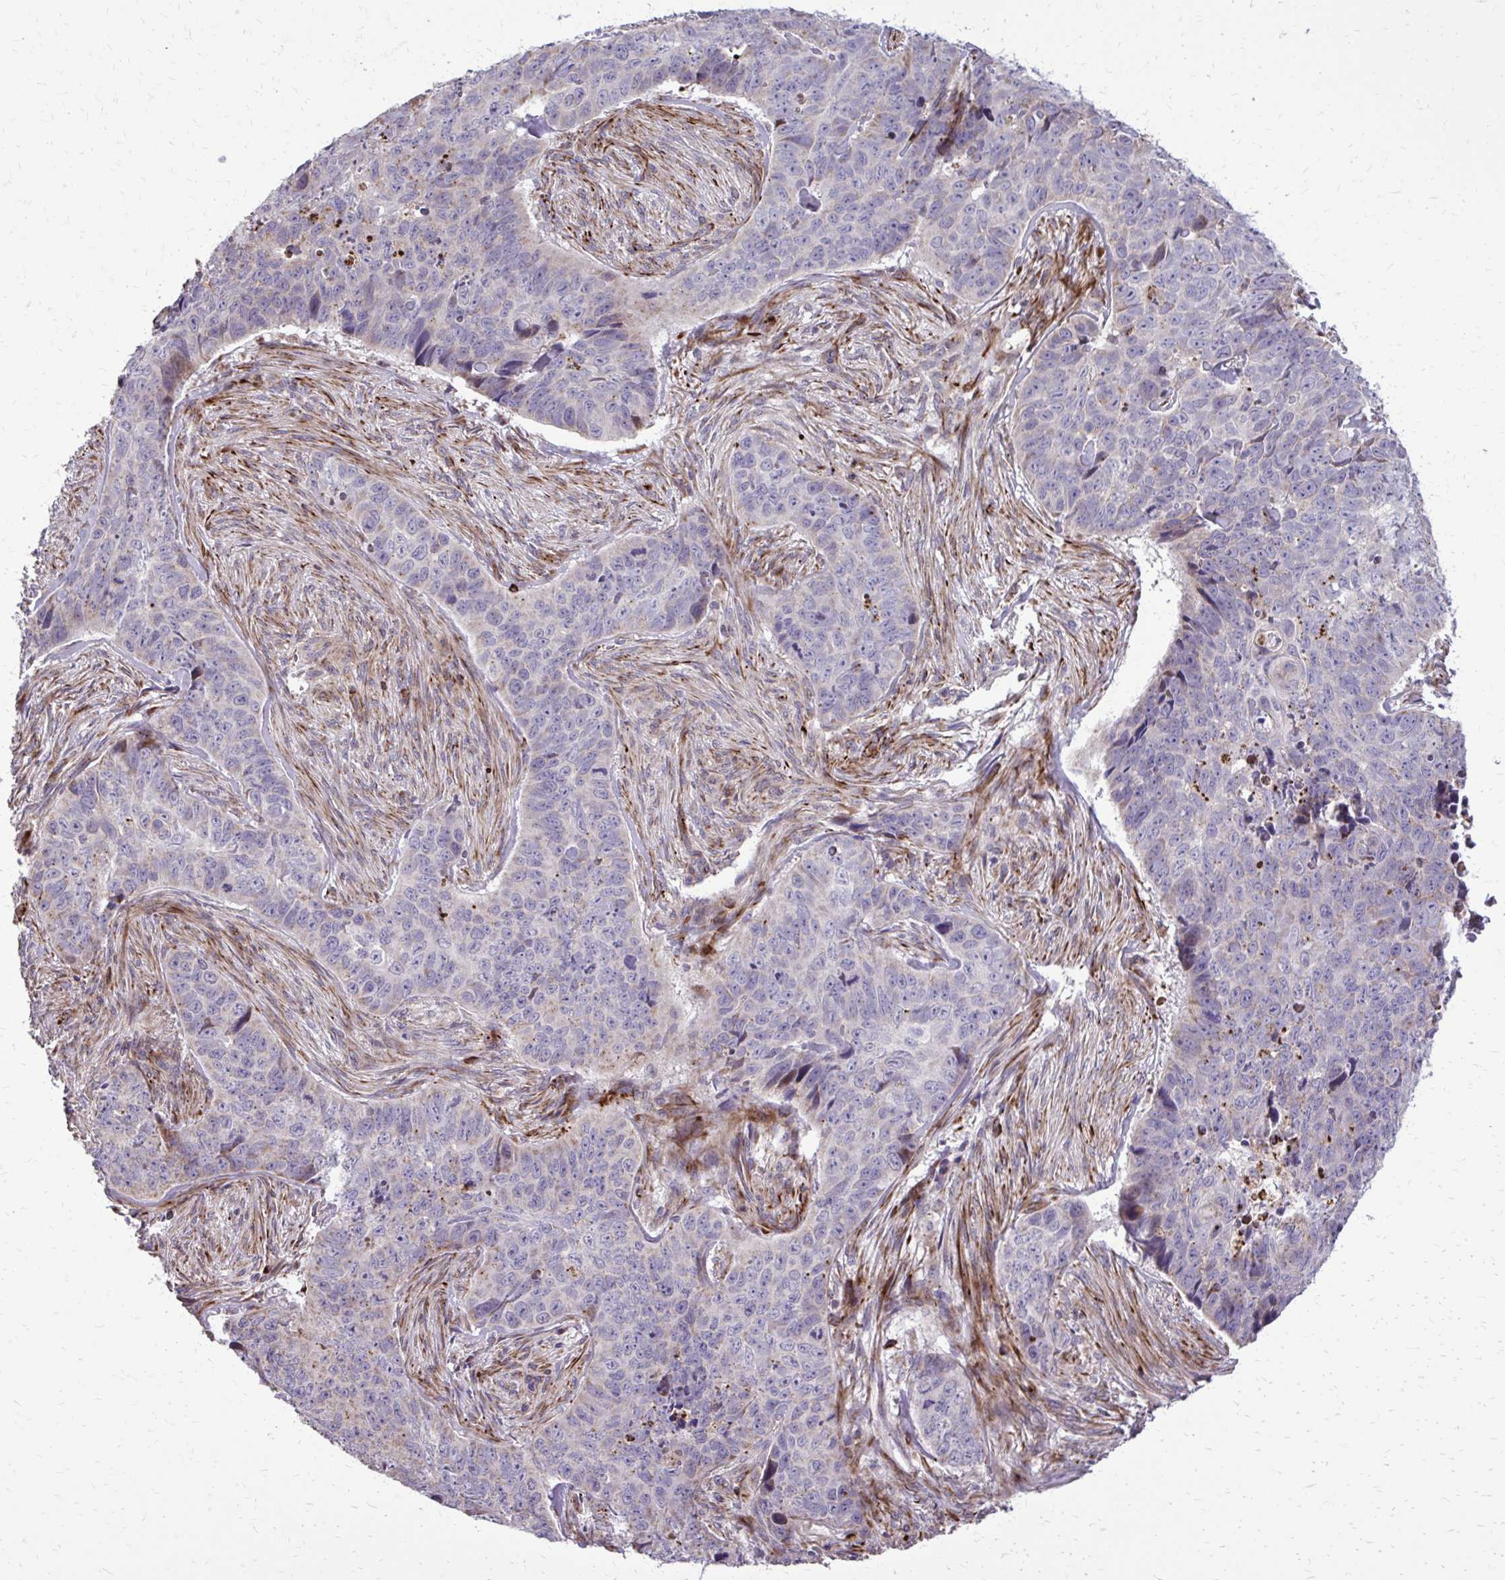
{"staining": {"intensity": "negative", "quantity": "none", "location": "none"}, "tissue": "skin cancer", "cell_type": "Tumor cells", "image_type": "cancer", "snomed": [{"axis": "morphology", "description": "Basal cell carcinoma"}, {"axis": "topography", "description": "Skin"}], "caption": "The image shows no significant staining in tumor cells of skin basal cell carcinoma.", "gene": "ABCC3", "patient": {"sex": "female", "age": 82}}